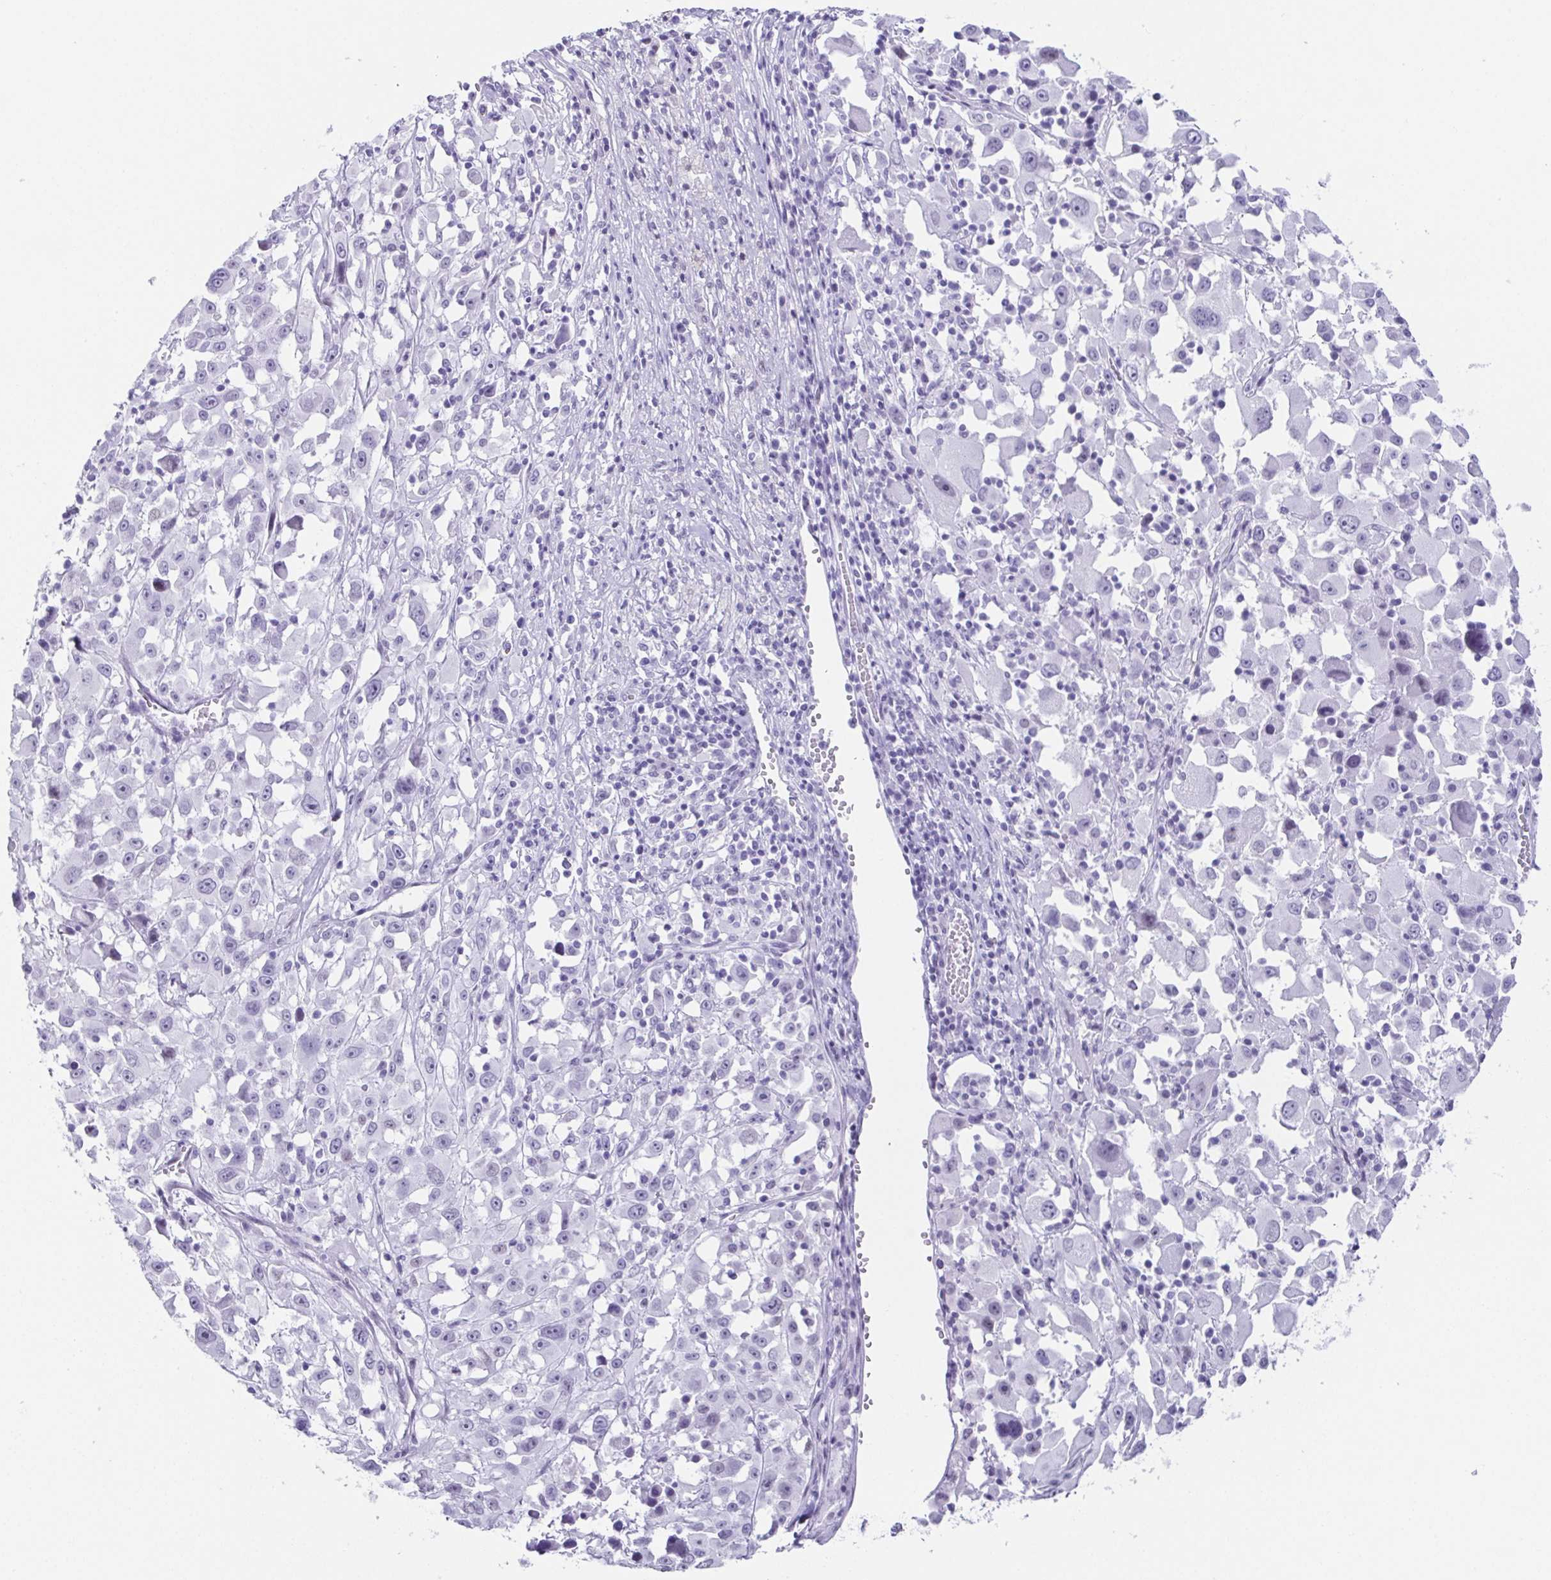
{"staining": {"intensity": "negative", "quantity": "none", "location": "none"}, "tissue": "melanoma", "cell_type": "Tumor cells", "image_type": "cancer", "snomed": [{"axis": "morphology", "description": "Malignant melanoma, Metastatic site"}, {"axis": "topography", "description": "Soft tissue"}], "caption": "DAB immunohistochemical staining of human melanoma shows no significant expression in tumor cells.", "gene": "ESX1", "patient": {"sex": "male", "age": 50}}